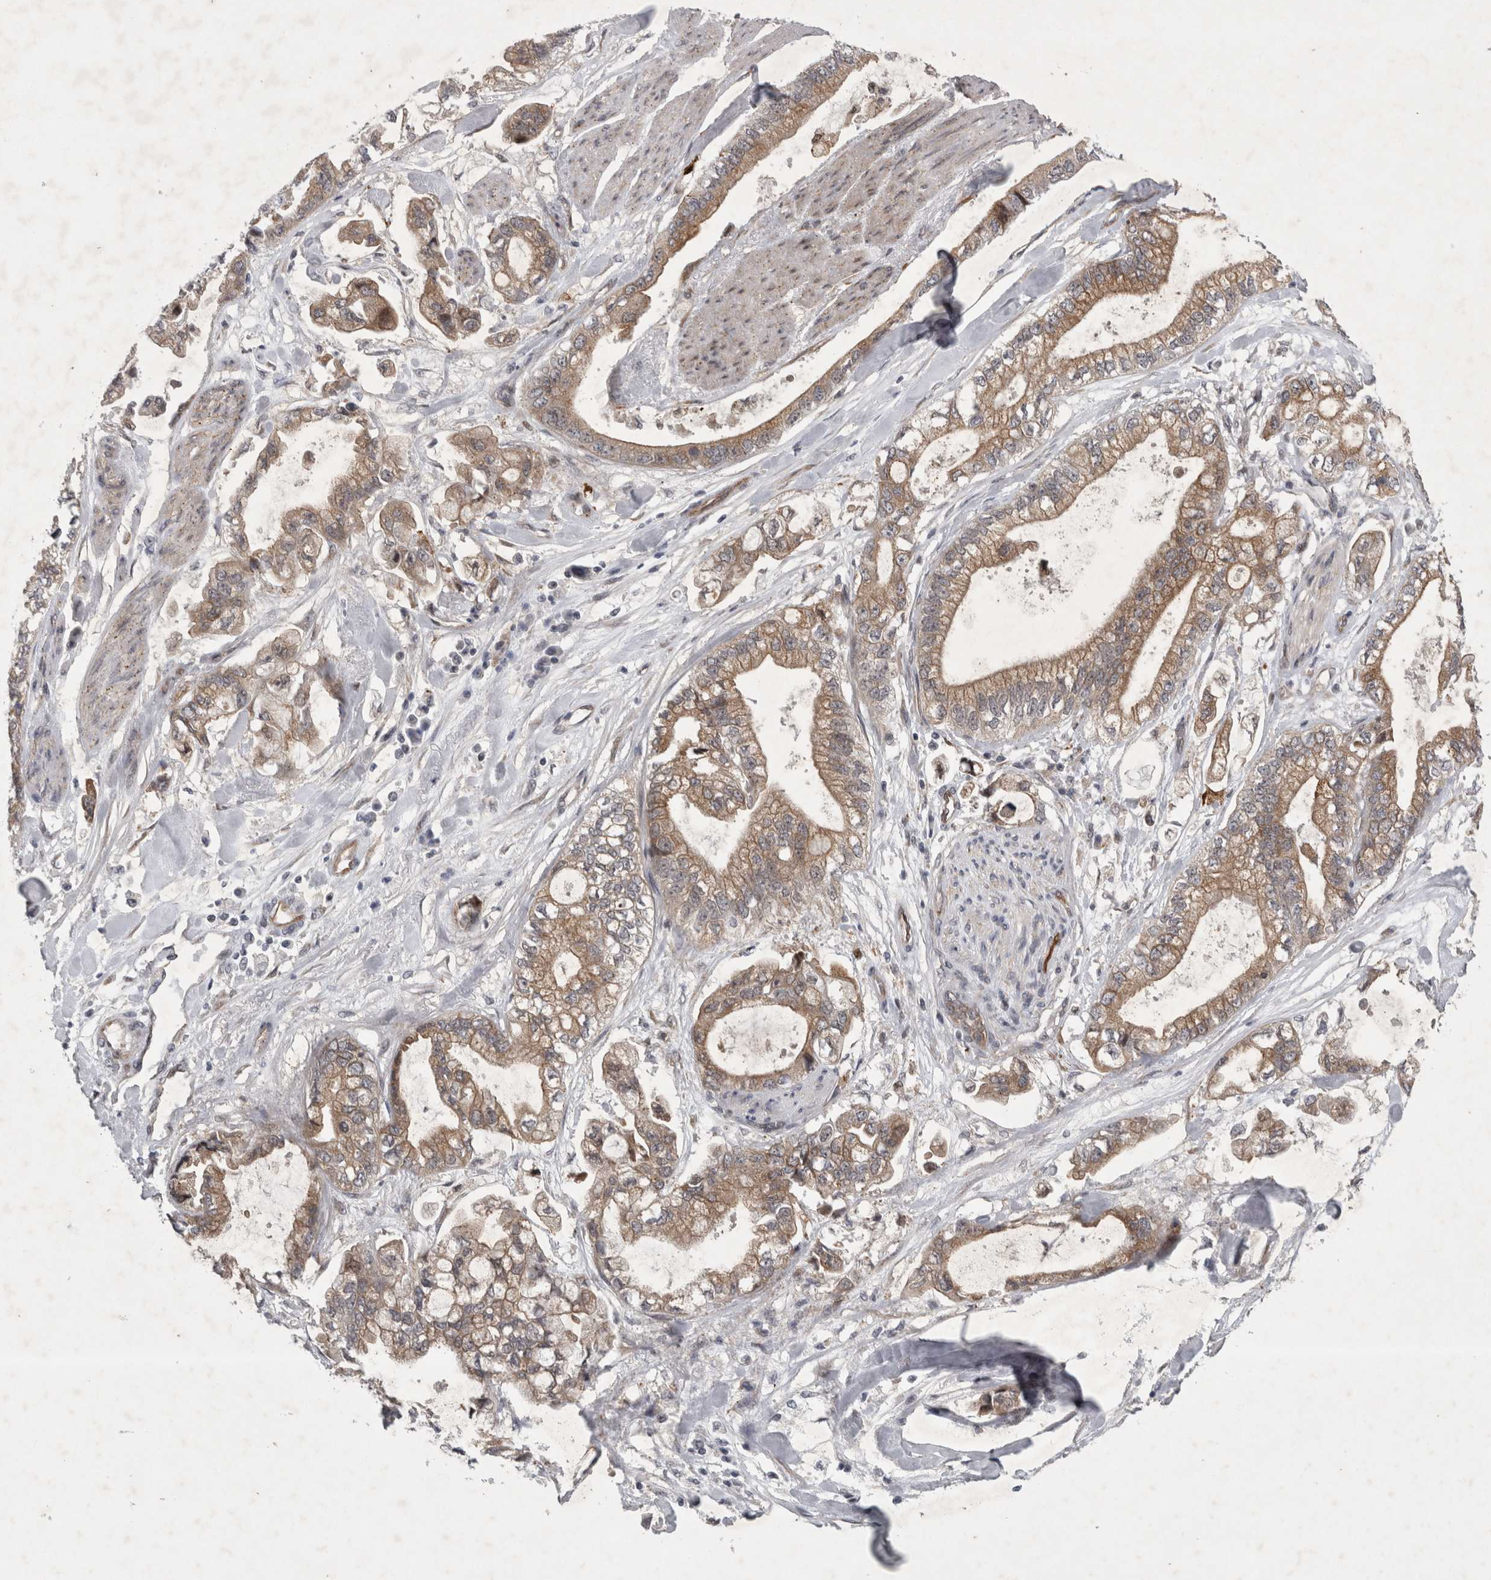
{"staining": {"intensity": "moderate", "quantity": ">75%", "location": "cytoplasmic/membranous"}, "tissue": "stomach cancer", "cell_type": "Tumor cells", "image_type": "cancer", "snomed": [{"axis": "morphology", "description": "Normal tissue, NOS"}, {"axis": "morphology", "description": "Adenocarcinoma, NOS"}, {"axis": "topography", "description": "Stomach"}], "caption": "Immunohistochemical staining of human stomach cancer exhibits medium levels of moderate cytoplasmic/membranous protein positivity in about >75% of tumor cells.", "gene": "PARP11", "patient": {"sex": "male", "age": 62}}